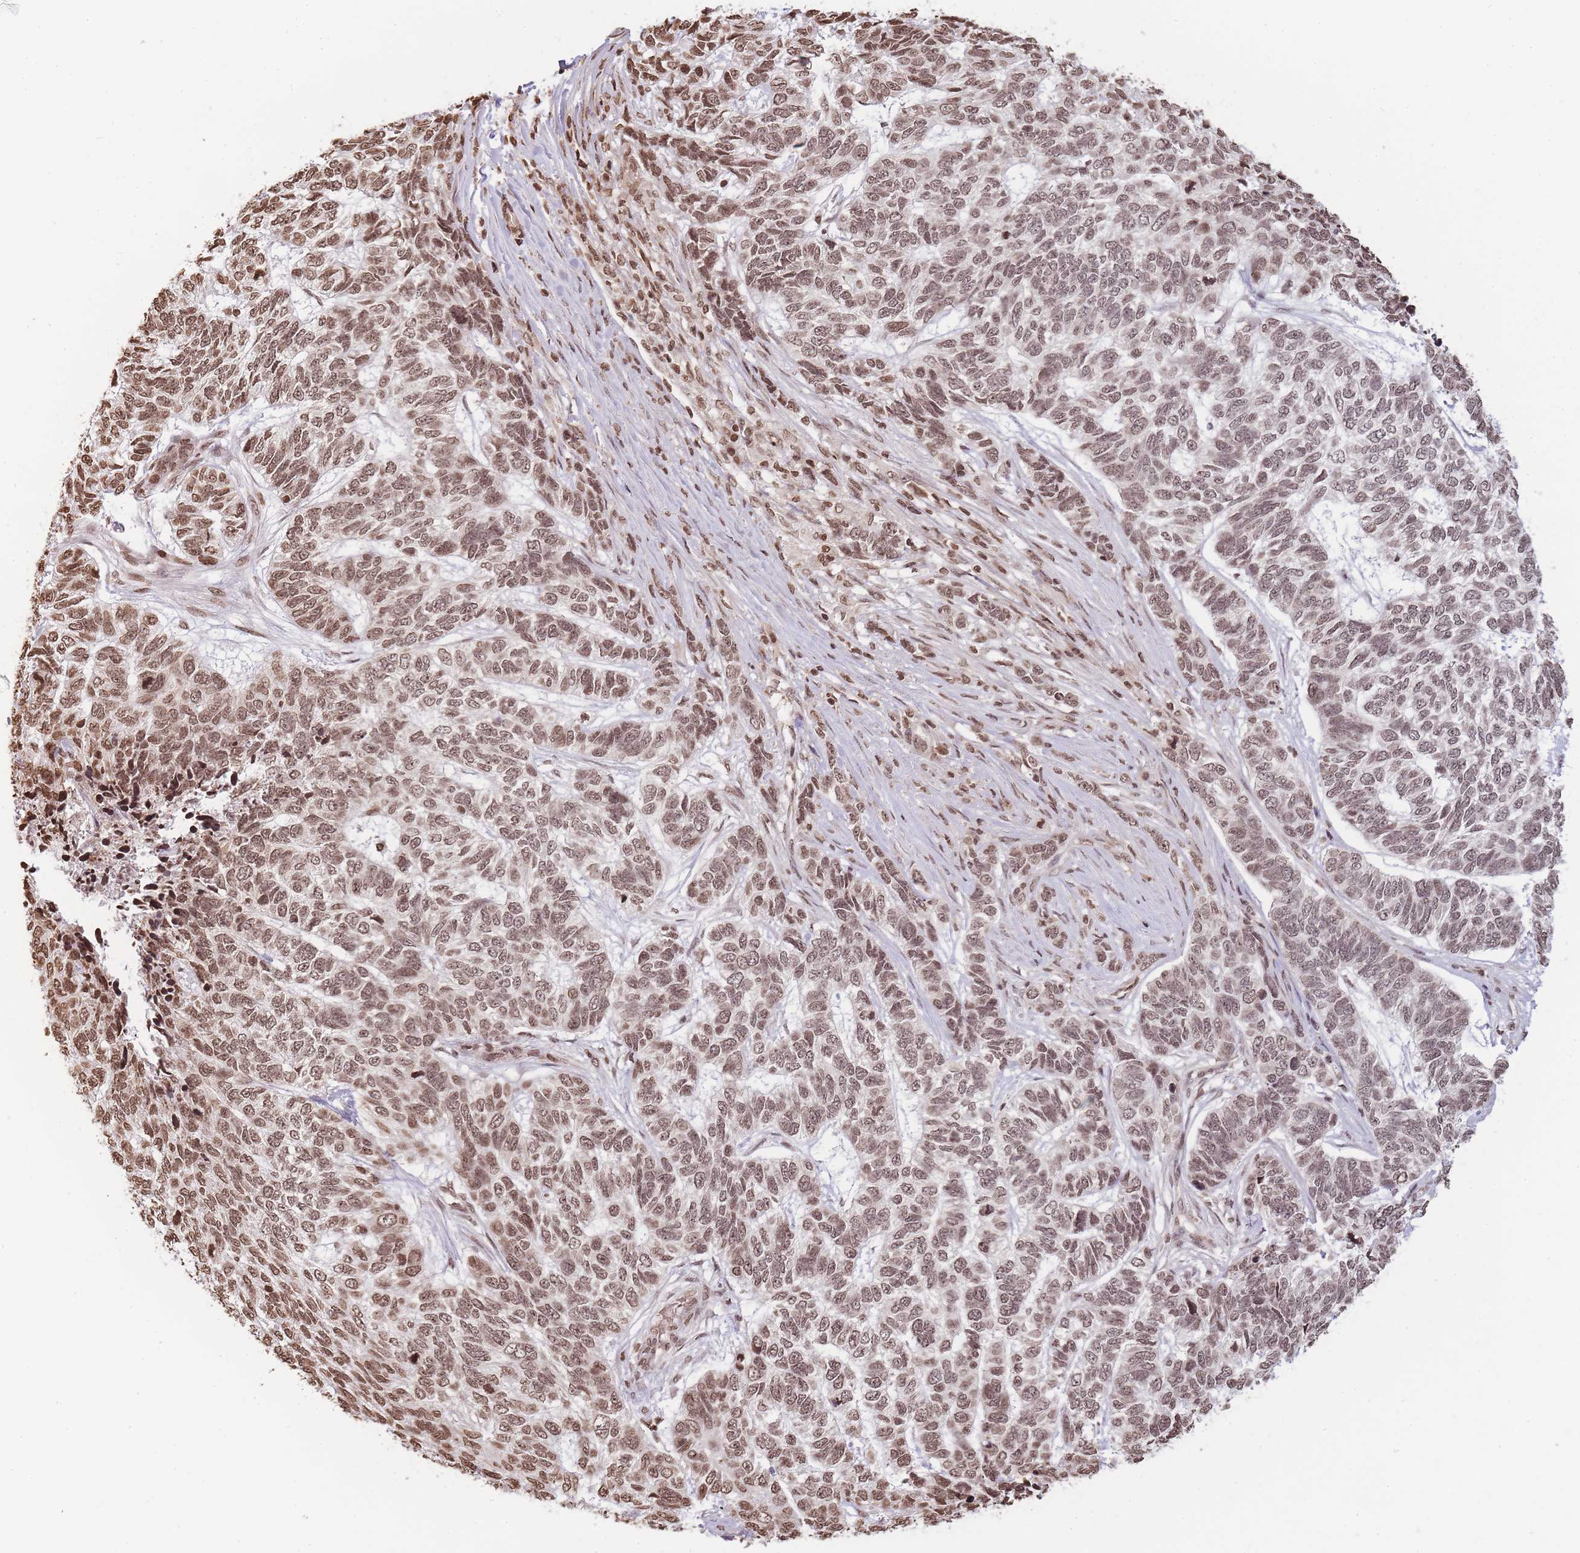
{"staining": {"intensity": "moderate", "quantity": ">75%", "location": "nuclear"}, "tissue": "skin cancer", "cell_type": "Tumor cells", "image_type": "cancer", "snomed": [{"axis": "morphology", "description": "Basal cell carcinoma"}, {"axis": "topography", "description": "Skin"}], "caption": "A micrograph of human skin basal cell carcinoma stained for a protein reveals moderate nuclear brown staining in tumor cells.", "gene": "WWTR1", "patient": {"sex": "female", "age": 65}}